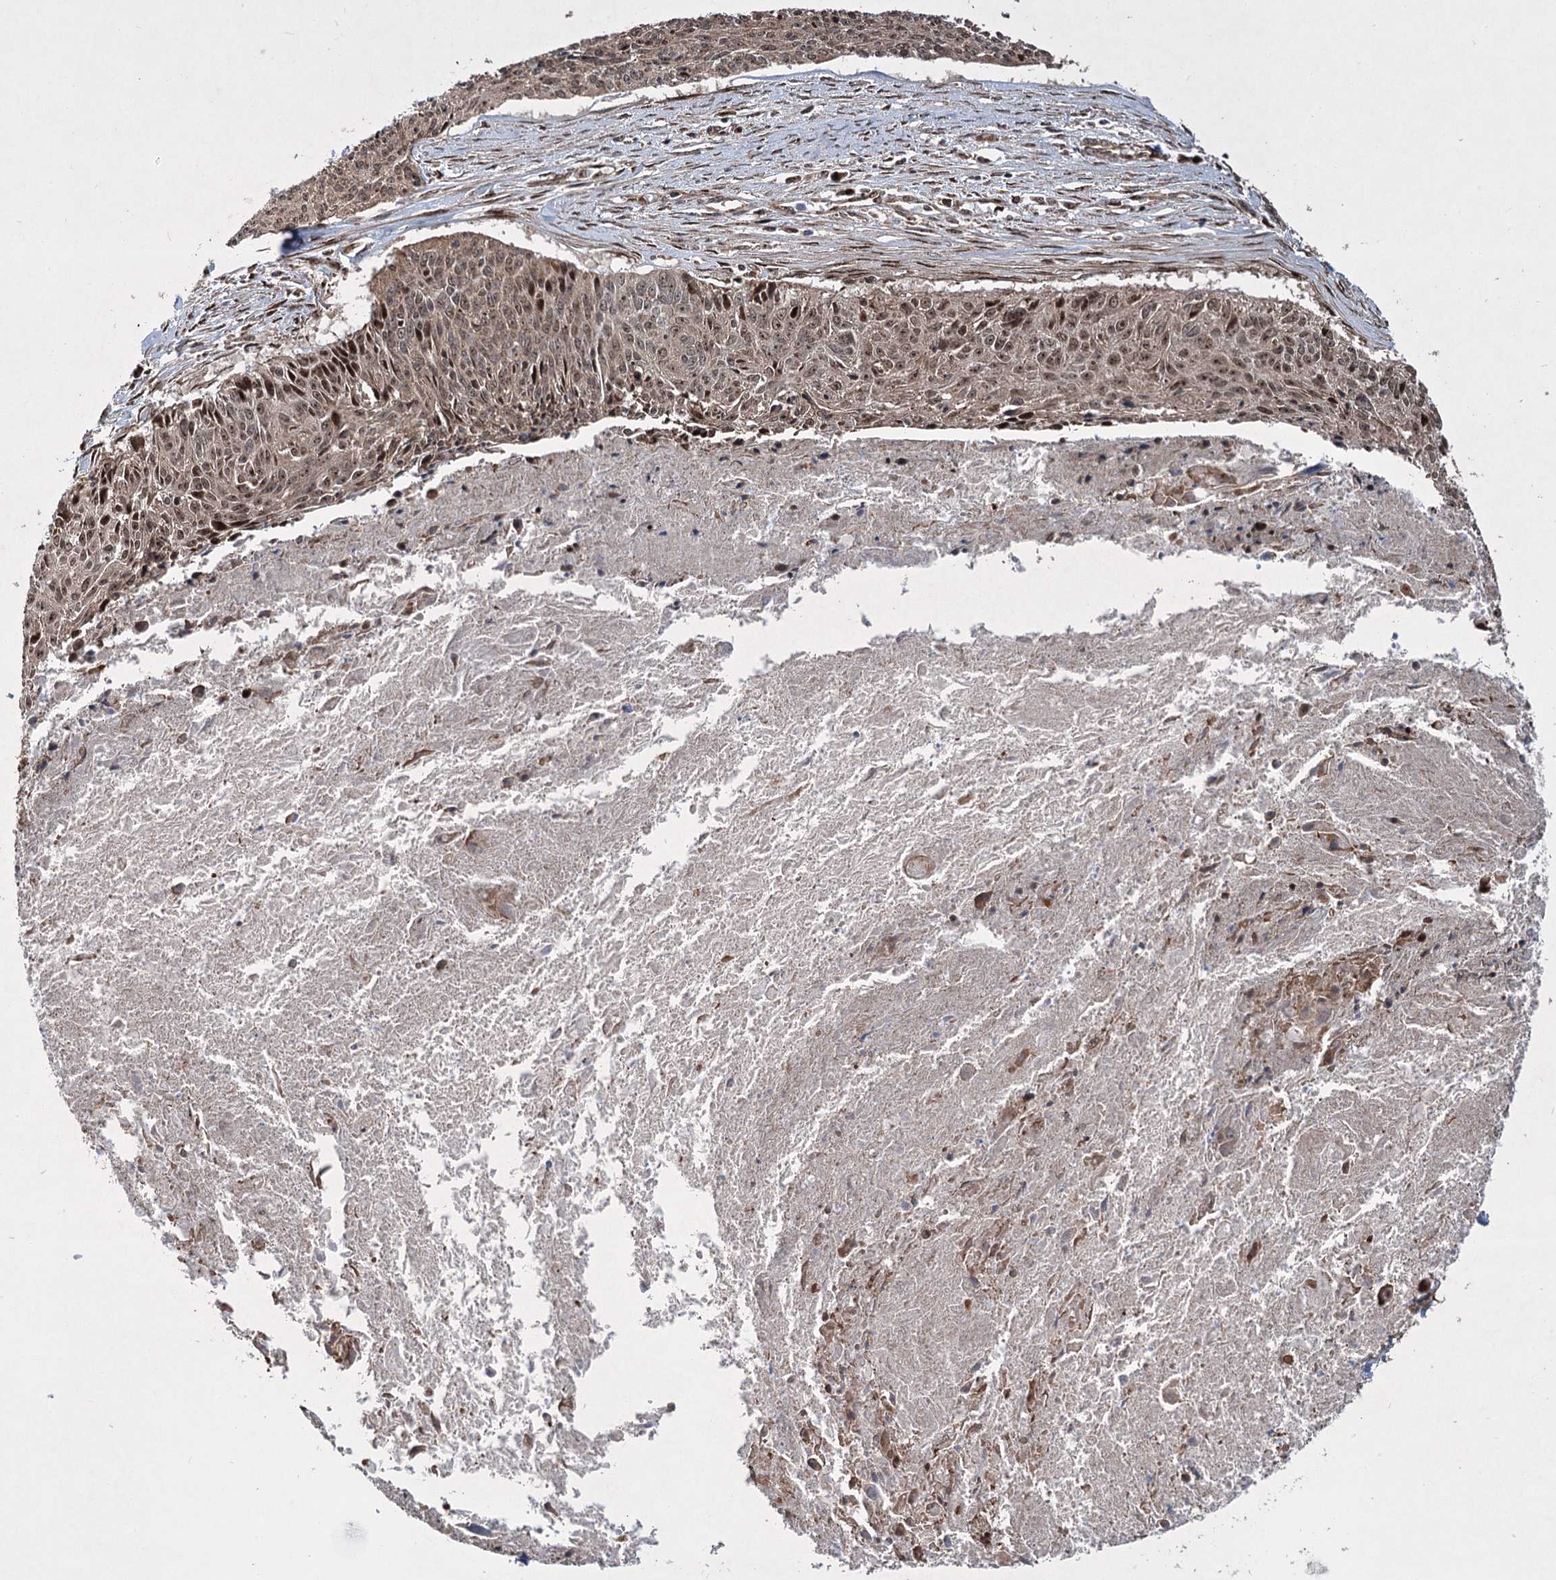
{"staining": {"intensity": "moderate", "quantity": ">75%", "location": "cytoplasmic/membranous,nuclear"}, "tissue": "cervical cancer", "cell_type": "Tumor cells", "image_type": "cancer", "snomed": [{"axis": "morphology", "description": "Squamous cell carcinoma, NOS"}, {"axis": "topography", "description": "Cervix"}], "caption": "High-magnification brightfield microscopy of squamous cell carcinoma (cervical) stained with DAB (3,3'-diaminobenzidine) (brown) and counterstained with hematoxylin (blue). tumor cells exhibit moderate cytoplasmic/membranous and nuclear staining is present in about>75% of cells. Ihc stains the protein in brown and the nuclei are stained blue.", "gene": "SERINC5", "patient": {"sex": "female", "age": 55}}